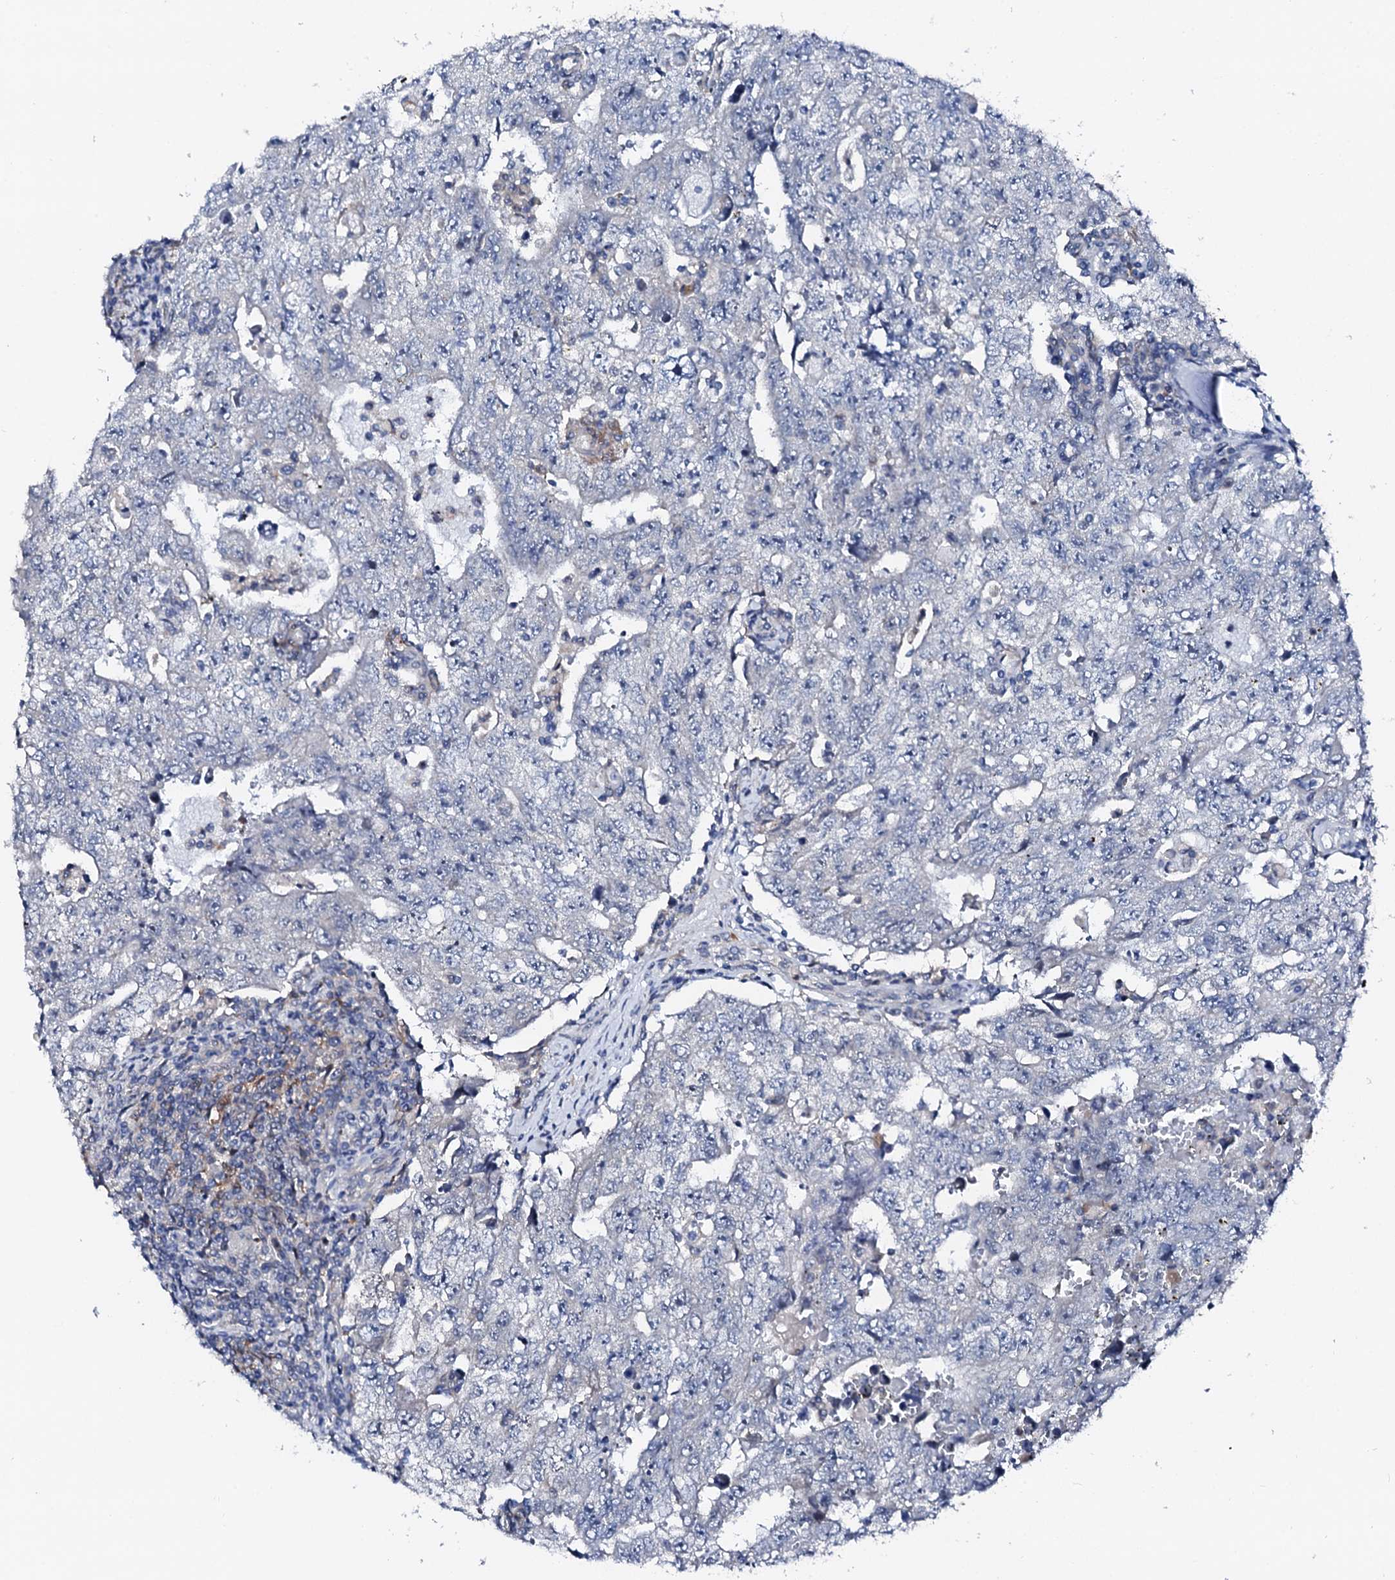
{"staining": {"intensity": "negative", "quantity": "none", "location": "none"}, "tissue": "testis cancer", "cell_type": "Tumor cells", "image_type": "cancer", "snomed": [{"axis": "morphology", "description": "Carcinoma, Embryonal, NOS"}, {"axis": "topography", "description": "Testis"}], "caption": "Immunohistochemistry (IHC) of embryonal carcinoma (testis) exhibits no positivity in tumor cells.", "gene": "TRAFD1", "patient": {"sex": "male", "age": 17}}